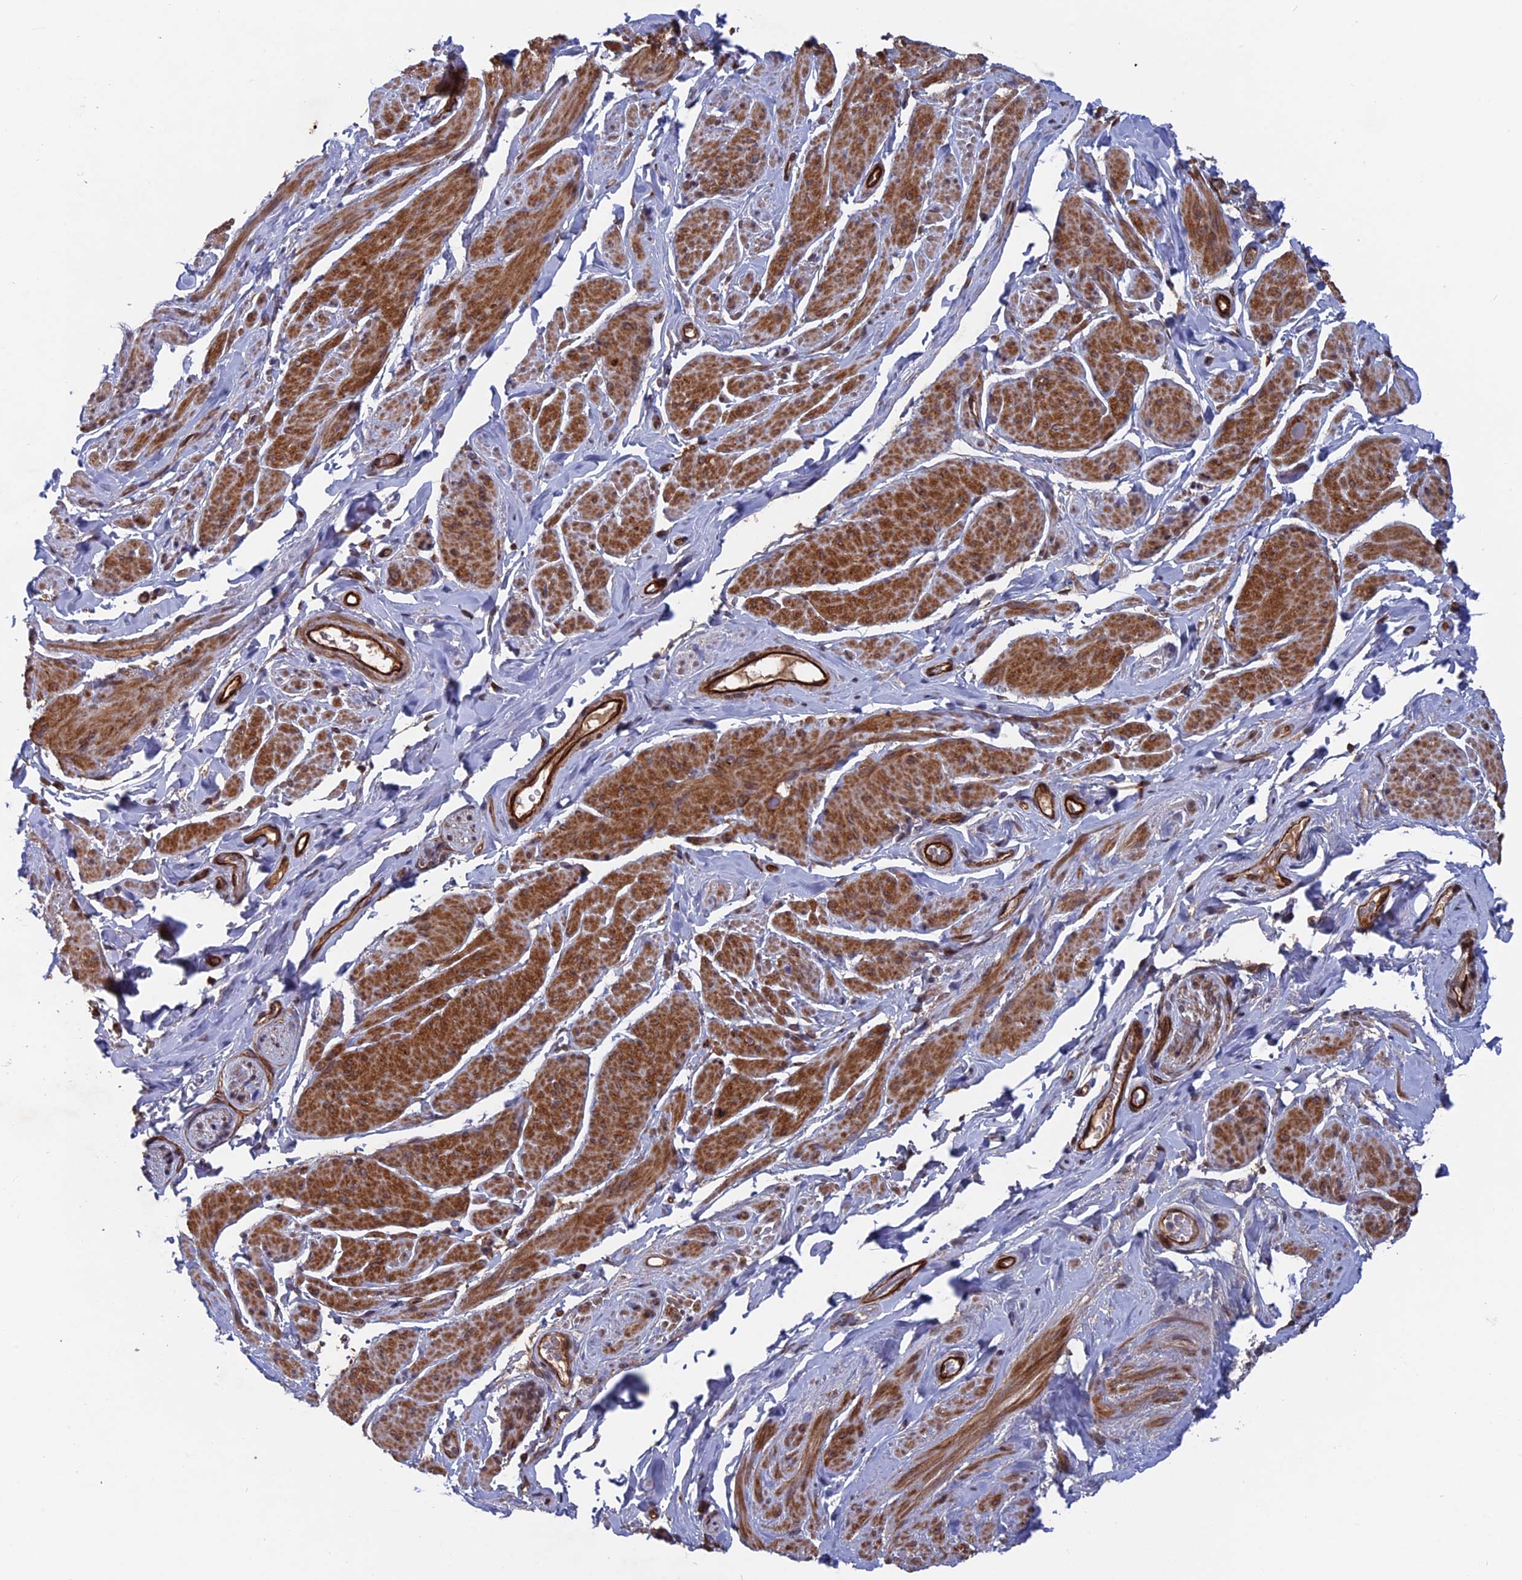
{"staining": {"intensity": "moderate", "quantity": "25%-75%", "location": "cytoplasmic/membranous"}, "tissue": "smooth muscle", "cell_type": "Smooth muscle cells", "image_type": "normal", "snomed": [{"axis": "morphology", "description": "Normal tissue, NOS"}, {"axis": "topography", "description": "Smooth muscle"}, {"axis": "topography", "description": "Peripheral nerve tissue"}], "caption": "DAB (3,3'-diaminobenzidine) immunohistochemical staining of unremarkable human smooth muscle demonstrates moderate cytoplasmic/membranous protein positivity in about 25%-75% of smooth muscle cells.", "gene": "NOSIP", "patient": {"sex": "male", "age": 69}}